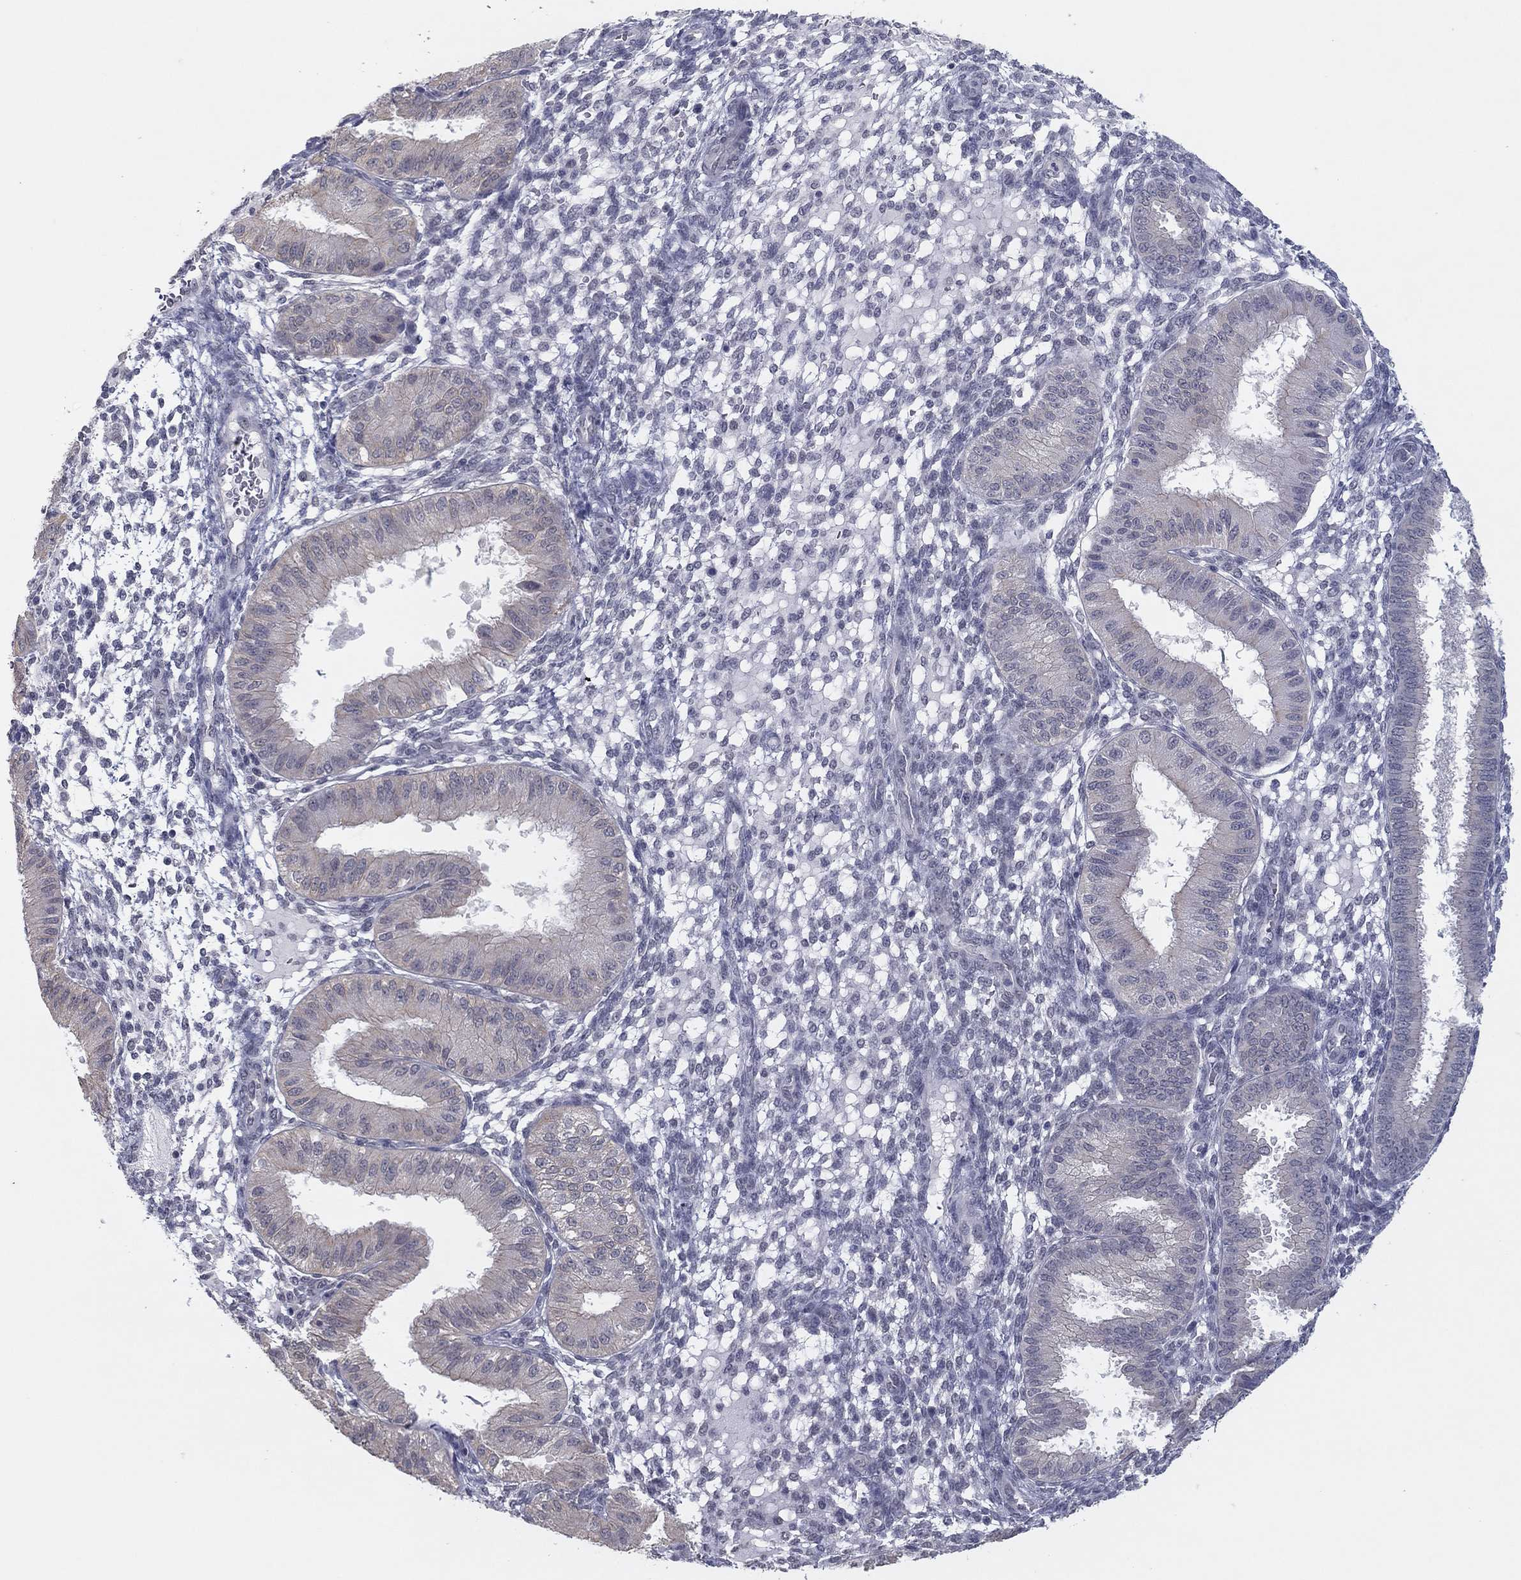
{"staining": {"intensity": "negative", "quantity": "none", "location": "none"}, "tissue": "endometrium", "cell_type": "Cells in endometrial stroma", "image_type": "normal", "snomed": [{"axis": "morphology", "description": "Normal tissue, NOS"}, {"axis": "topography", "description": "Endometrium"}], "caption": "Unremarkable endometrium was stained to show a protein in brown. There is no significant positivity in cells in endometrial stroma. (DAB IHC, high magnification).", "gene": "SLC22A2", "patient": {"sex": "female", "age": 43}}